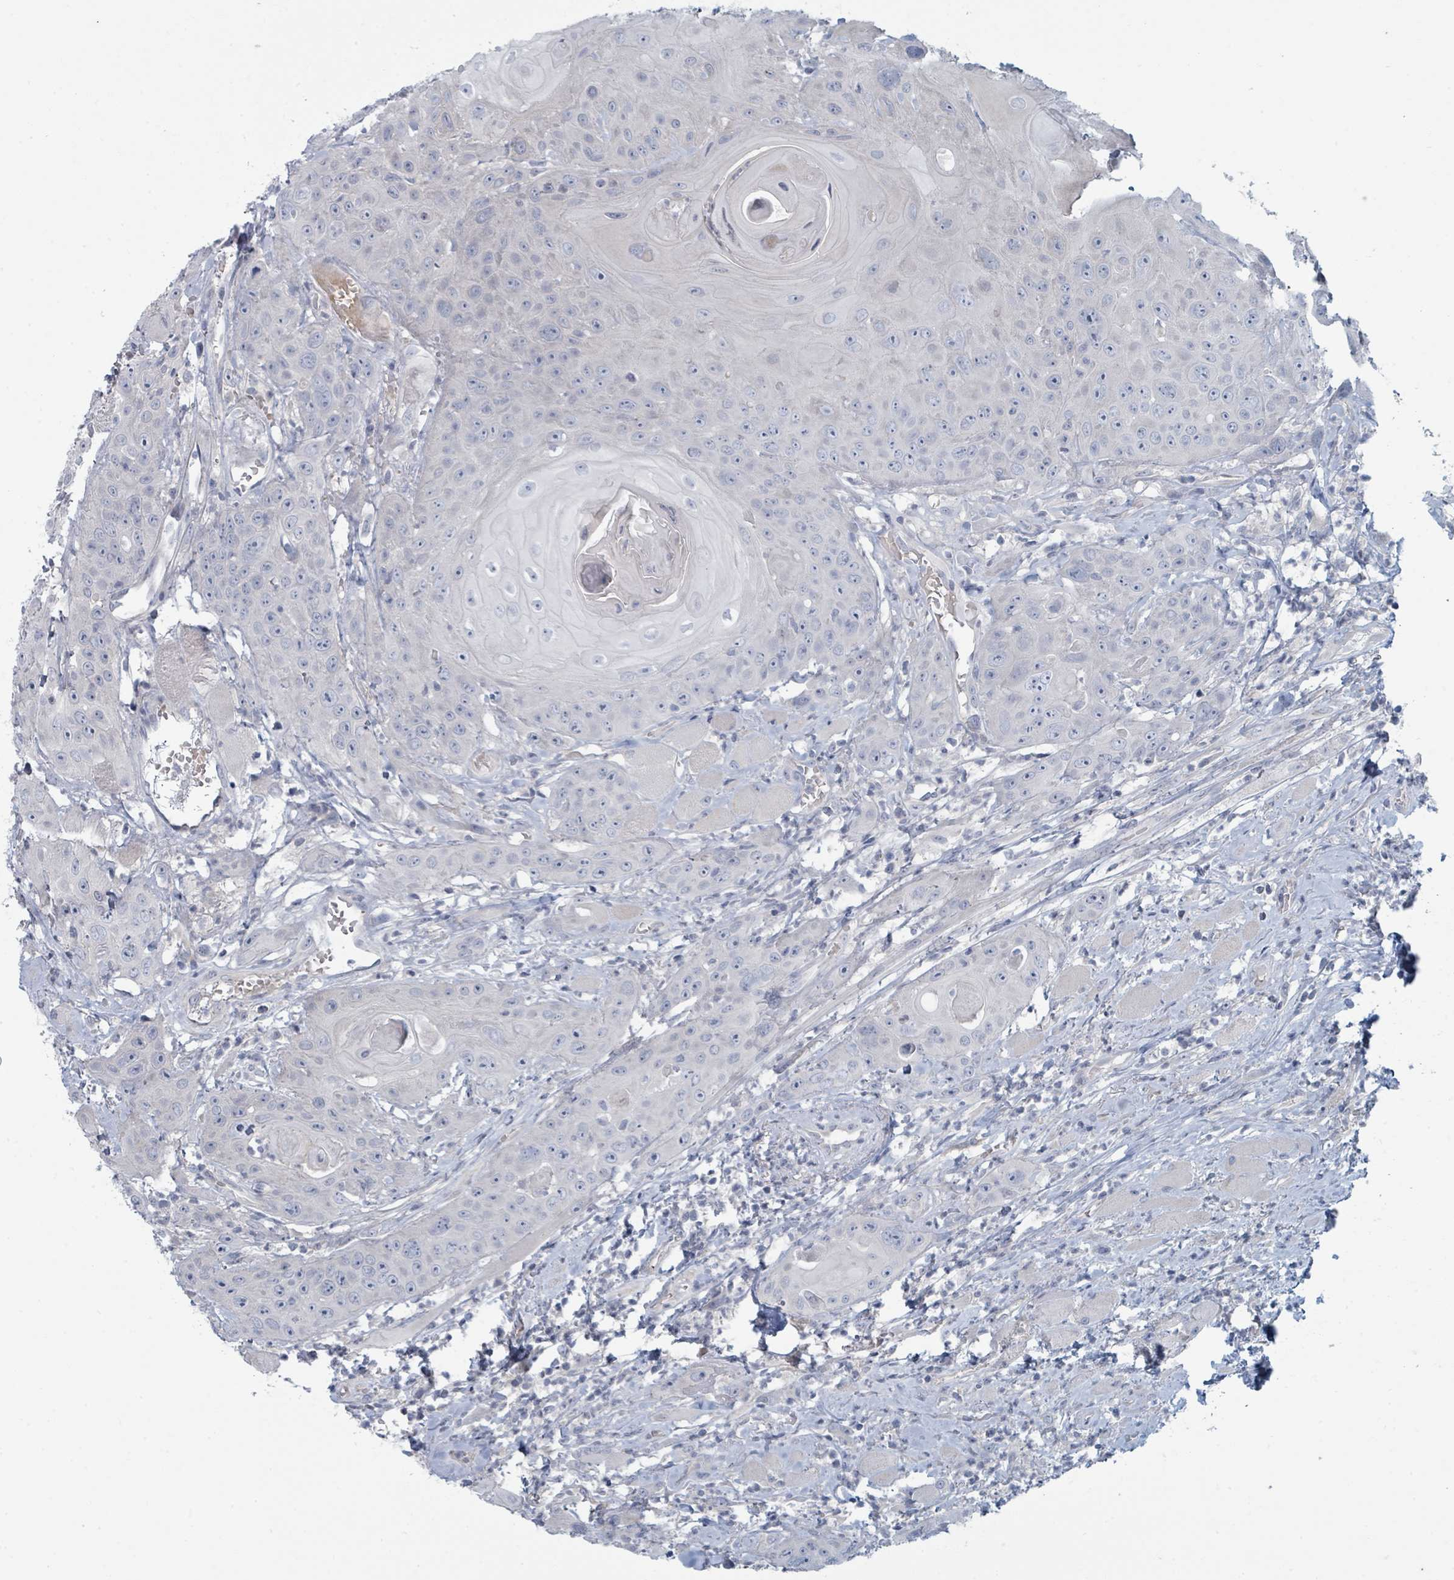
{"staining": {"intensity": "negative", "quantity": "none", "location": "none"}, "tissue": "head and neck cancer", "cell_type": "Tumor cells", "image_type": "cancer", "snomed": [{"axis": "morphology", "description": "Squamous cell carcinoma, NOS"}, {"axis": "topography", "description": "Head-Neck"}], "caption": "This is a micrograph of immunohistochemistry (IHC) staining of head and neck cancer (squamous cell carcinoma), which shows no staining in tumor cells.", "gene": "SLC25A45", "patient": {"sex": "female", "age": 59}}